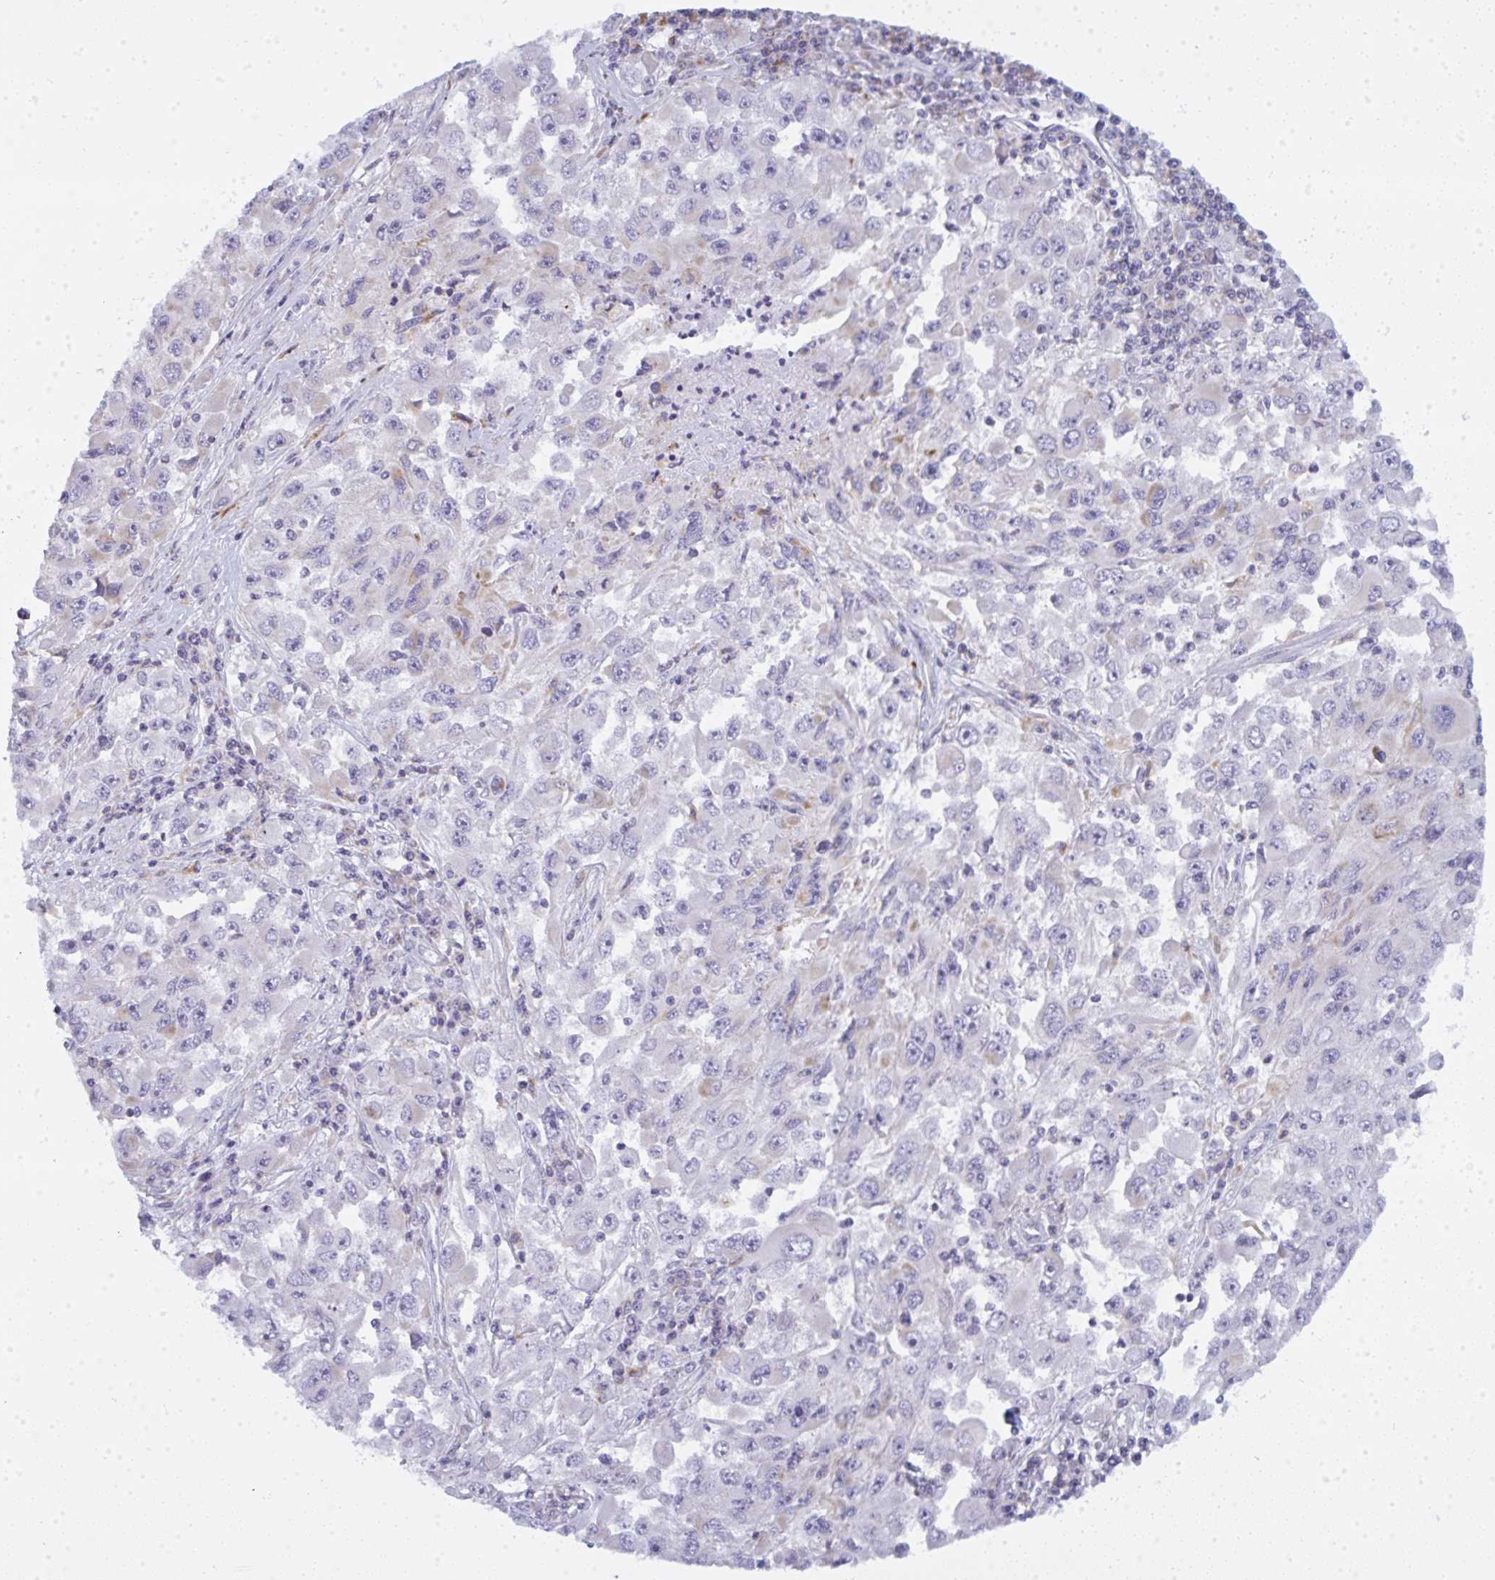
{"staining": {"intensity": "negative", "quantity": "none", "location": "none"}, "tissue": "melanoma", "cell_type": "Tumor cells", "image_type": "cancer", "snomed": [{"axis": "morphology", "description": "Malignant melanoma, Metastatic site"}, {"axis": "topography", "description": "Lymph node"}], "caption": "Immunohistochemistry (IHC) photomicrograph of human malignant melanoma (metastatic site) stained for a protein (brown), which reveals no staining in tumor cells.", "gene": "ATG9A", "patient": {"sex": "female", "age": 67}}